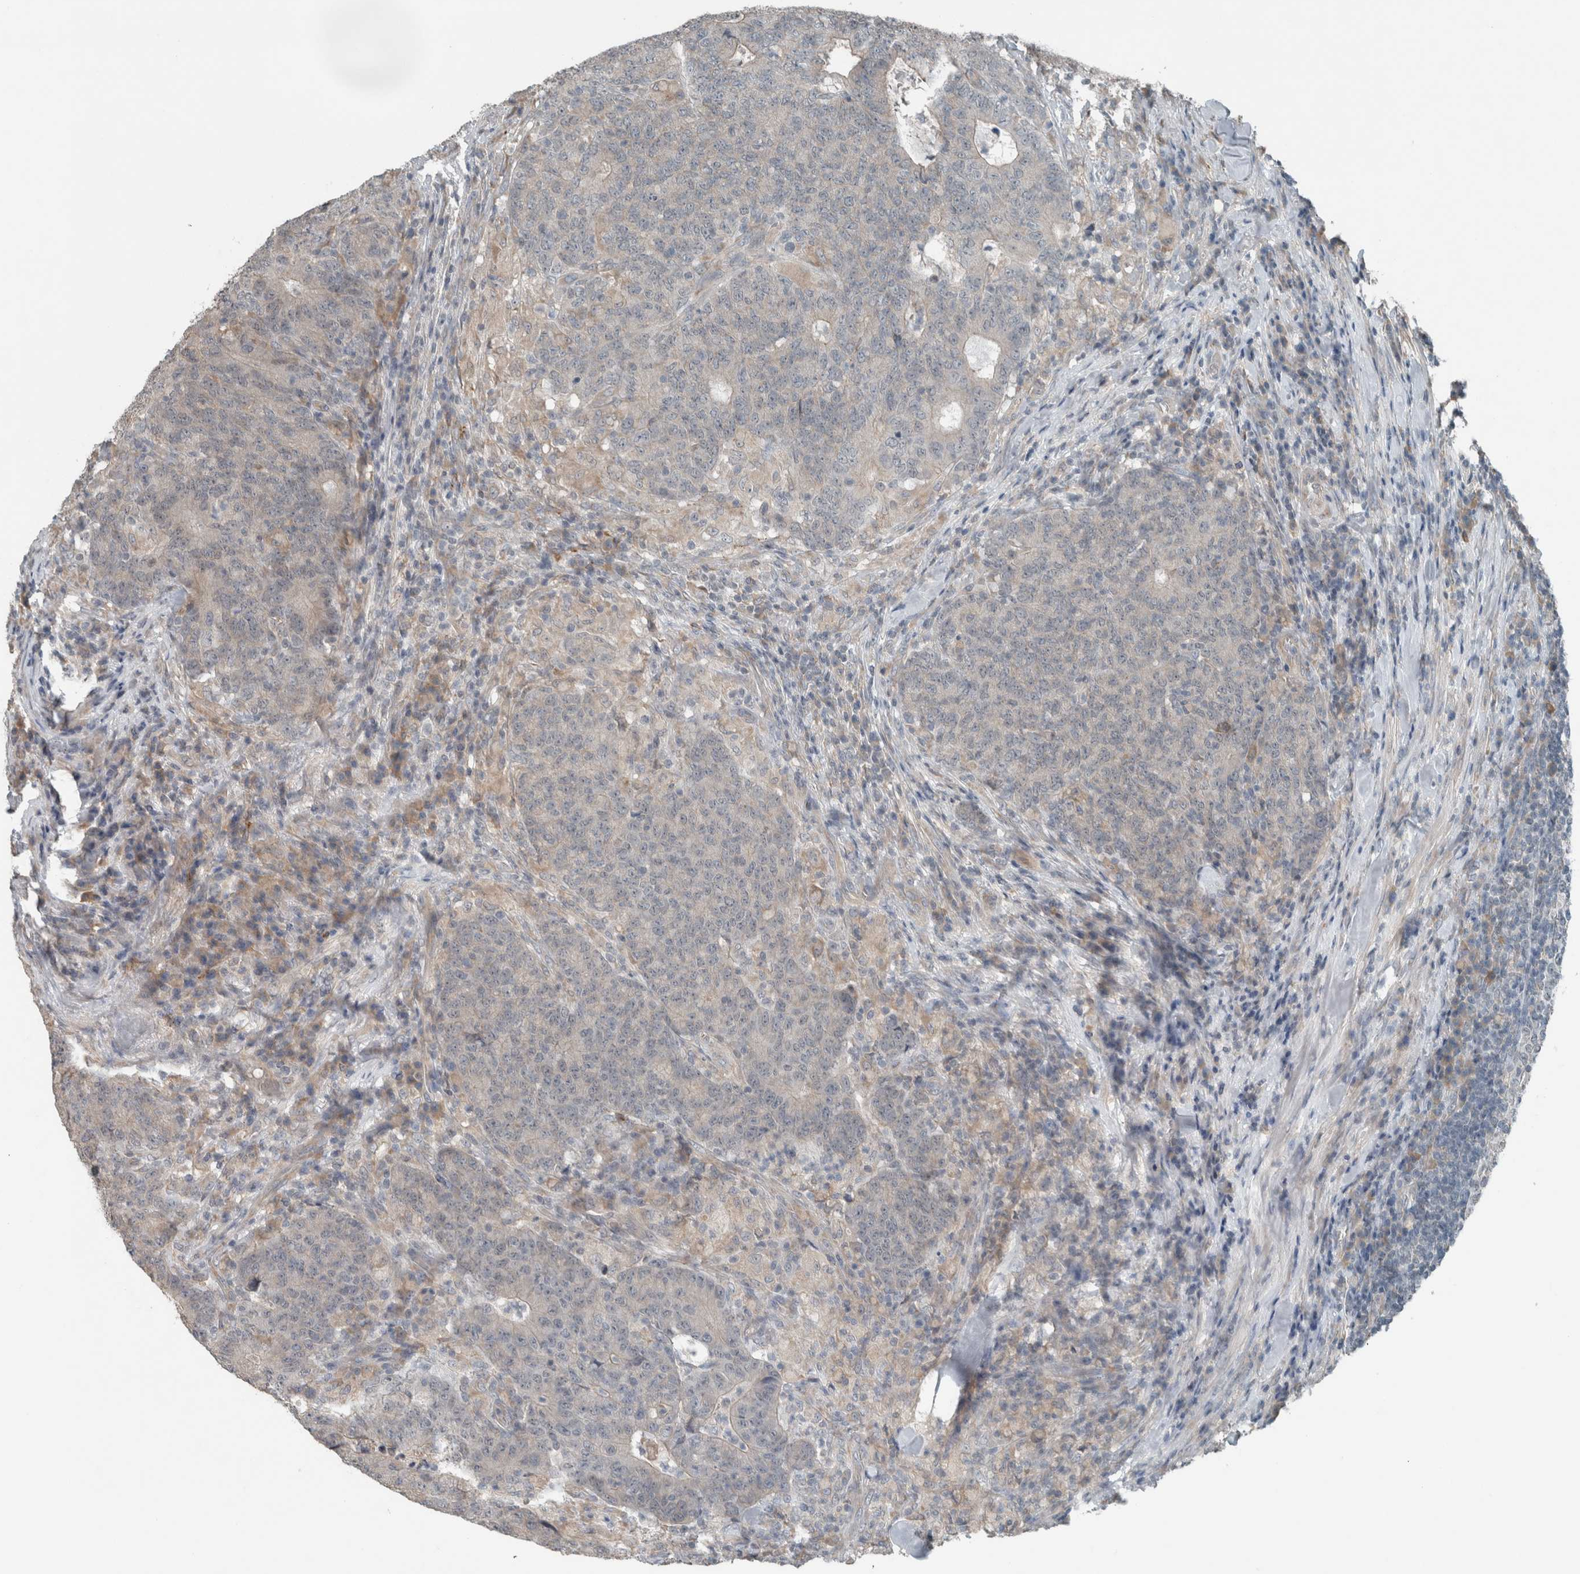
{"staining": {"intensity": "negative", "quantity": "none", "location": "none"}, "tissue": "colorectal cancer", "cell_type": "Tumor cells", "image_type": "cancer", "snomed": [{"axis": "morphology", "description": "Normal tissue, NOS"}, {"axis": "morphology", "description": "Adenocarcinoma, NOS"}, {"axis": "topography", "description": "Colon"}], "caption": "Protein analysis of adenocarcinoma (colorectal) demonstrates no significant positivity in tumor cells.", "gene": "JADE2", "patient": {"sex": "female", "age": 75}}